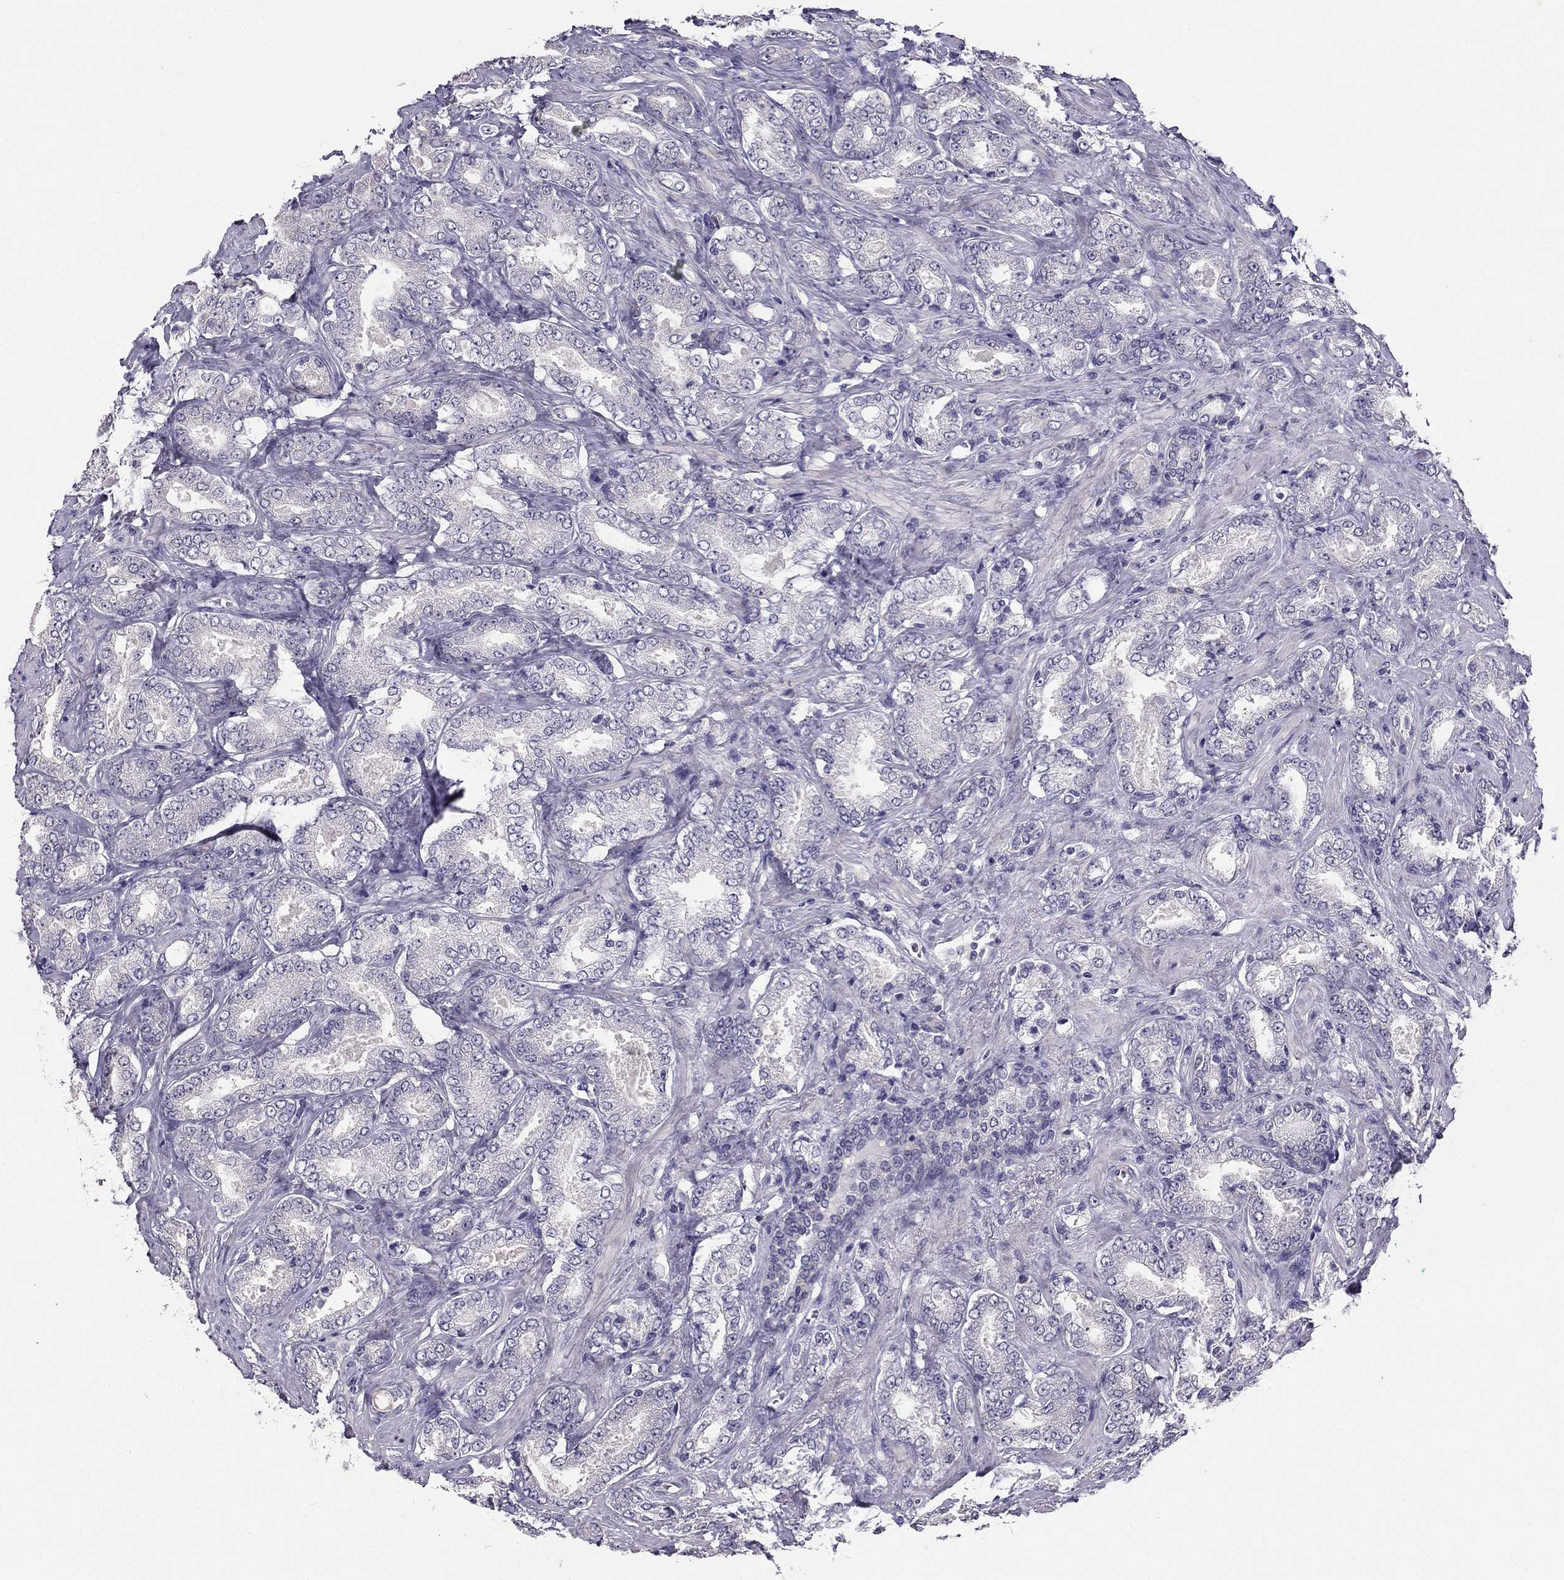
{"staining": {"intensity": "negative", "quantity": "none", "location": "none"}, "tissue": "prostate cancer", "cell_type": "Tumor cells", "image_type": "cancer", "snomed": [{"axis": "morphology", "description": "Adenocarcinoma, NOS"}, {"axis": "topography", "description": "Prostate"}], "caption": "An immunohistochemistry histopathology image of prostate cancer is shown. There is no staining in tumor cells of prostate cancer.", "gene": "HSFX1", "patient": {"sex": "male", "age": 64}}